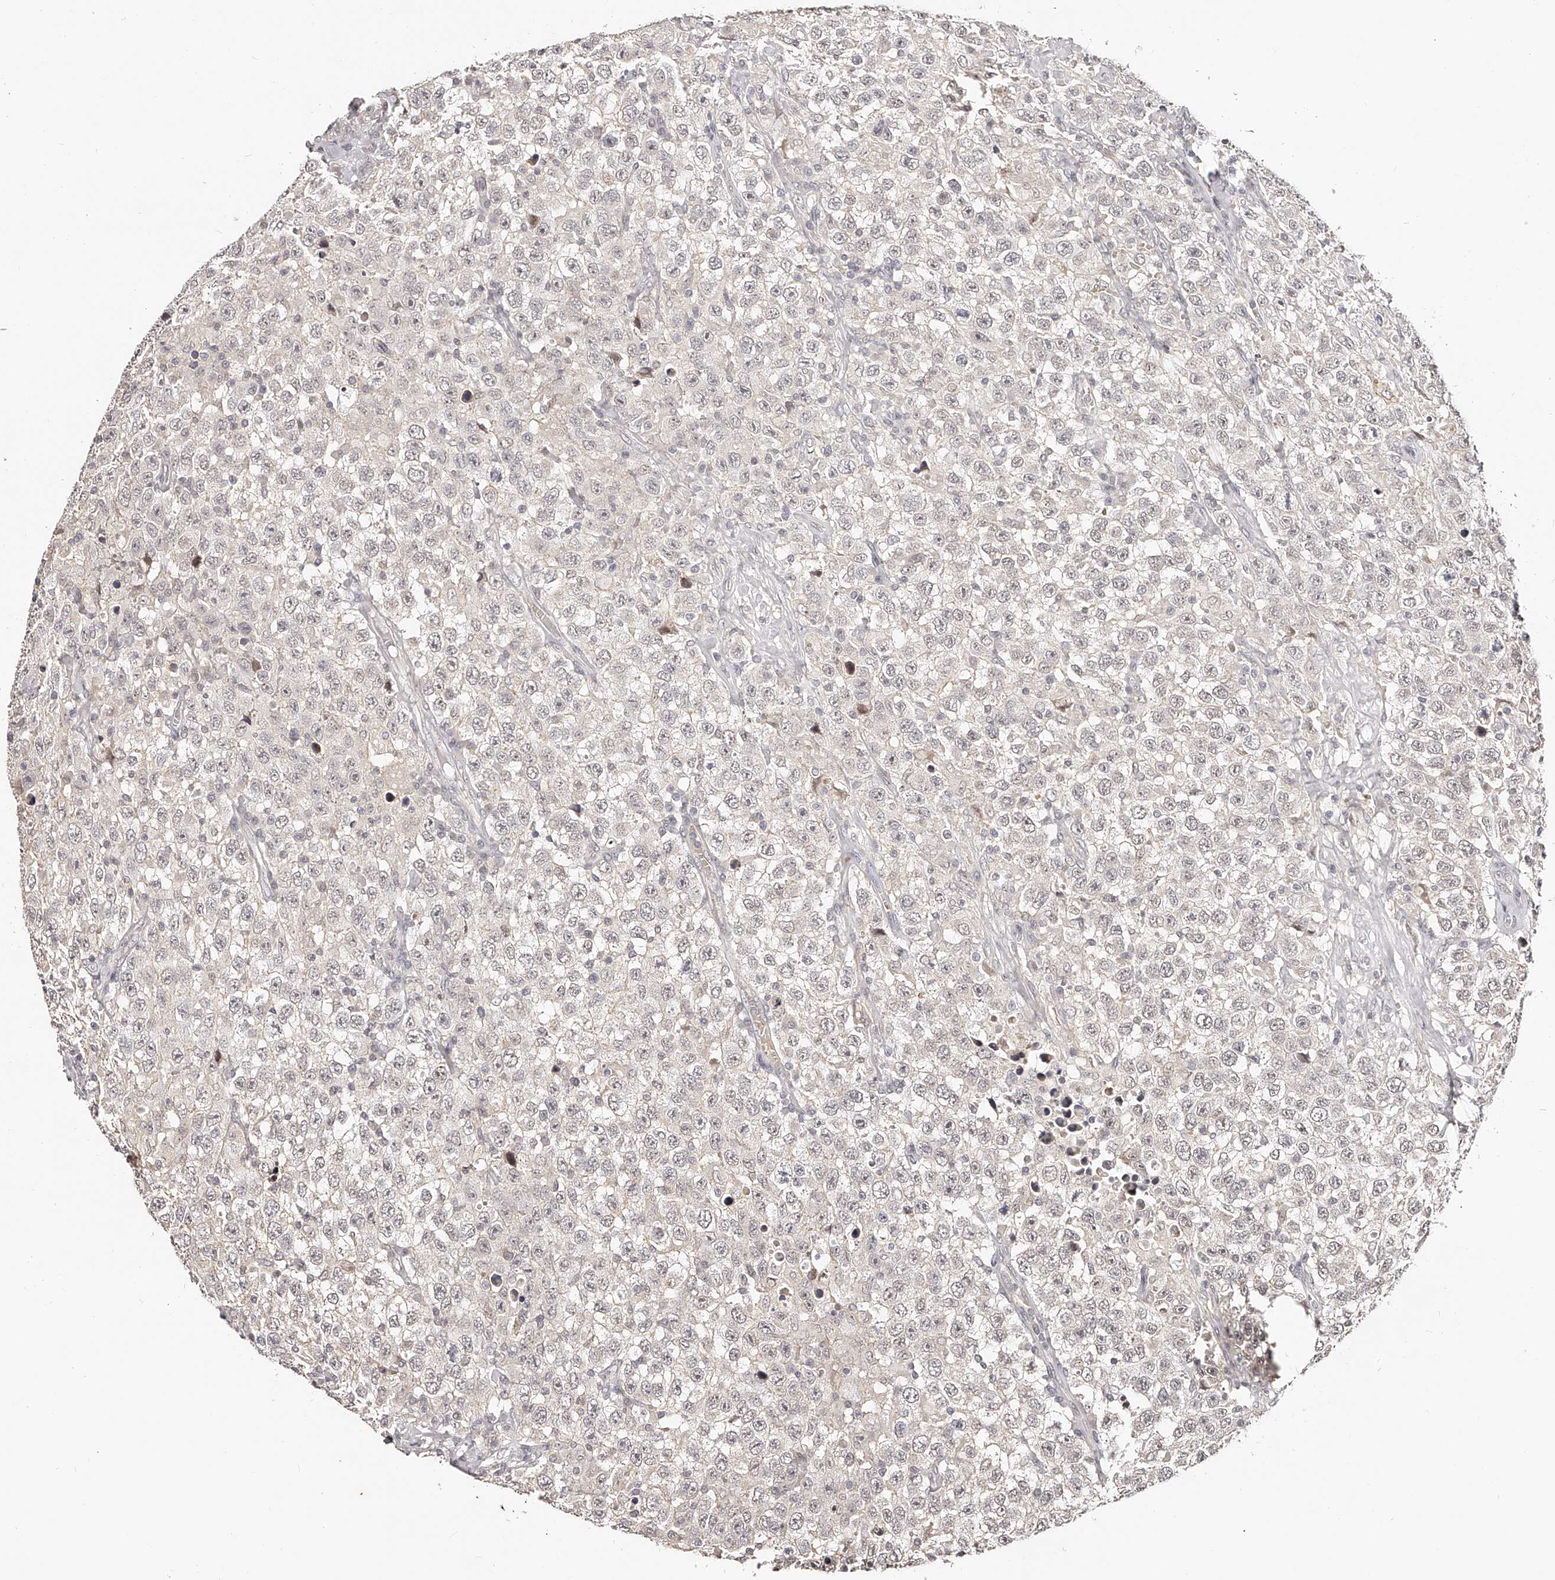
{"staining": {"intensity": "negative", "quantity": "none", "location": "none"}, "tissue": "testis cancer", "cell_type": "Tumor cells", "image_type": "cancer", "snomed": [{"axis": "morphology", "description": "Seminoma, NOS"}, {"axis": "topography", "description": "Testis"}], "caption": "Immunohistochemistry (IHC) photomicrograph of neoplastic tissue: testis seminoma stained with DAB (3,3'-diaminobenzidine) demonstrates no significant protein staining in tumor cells.", "gene": "ZNF789", "patient": {"sex": "male", "age": 41}}